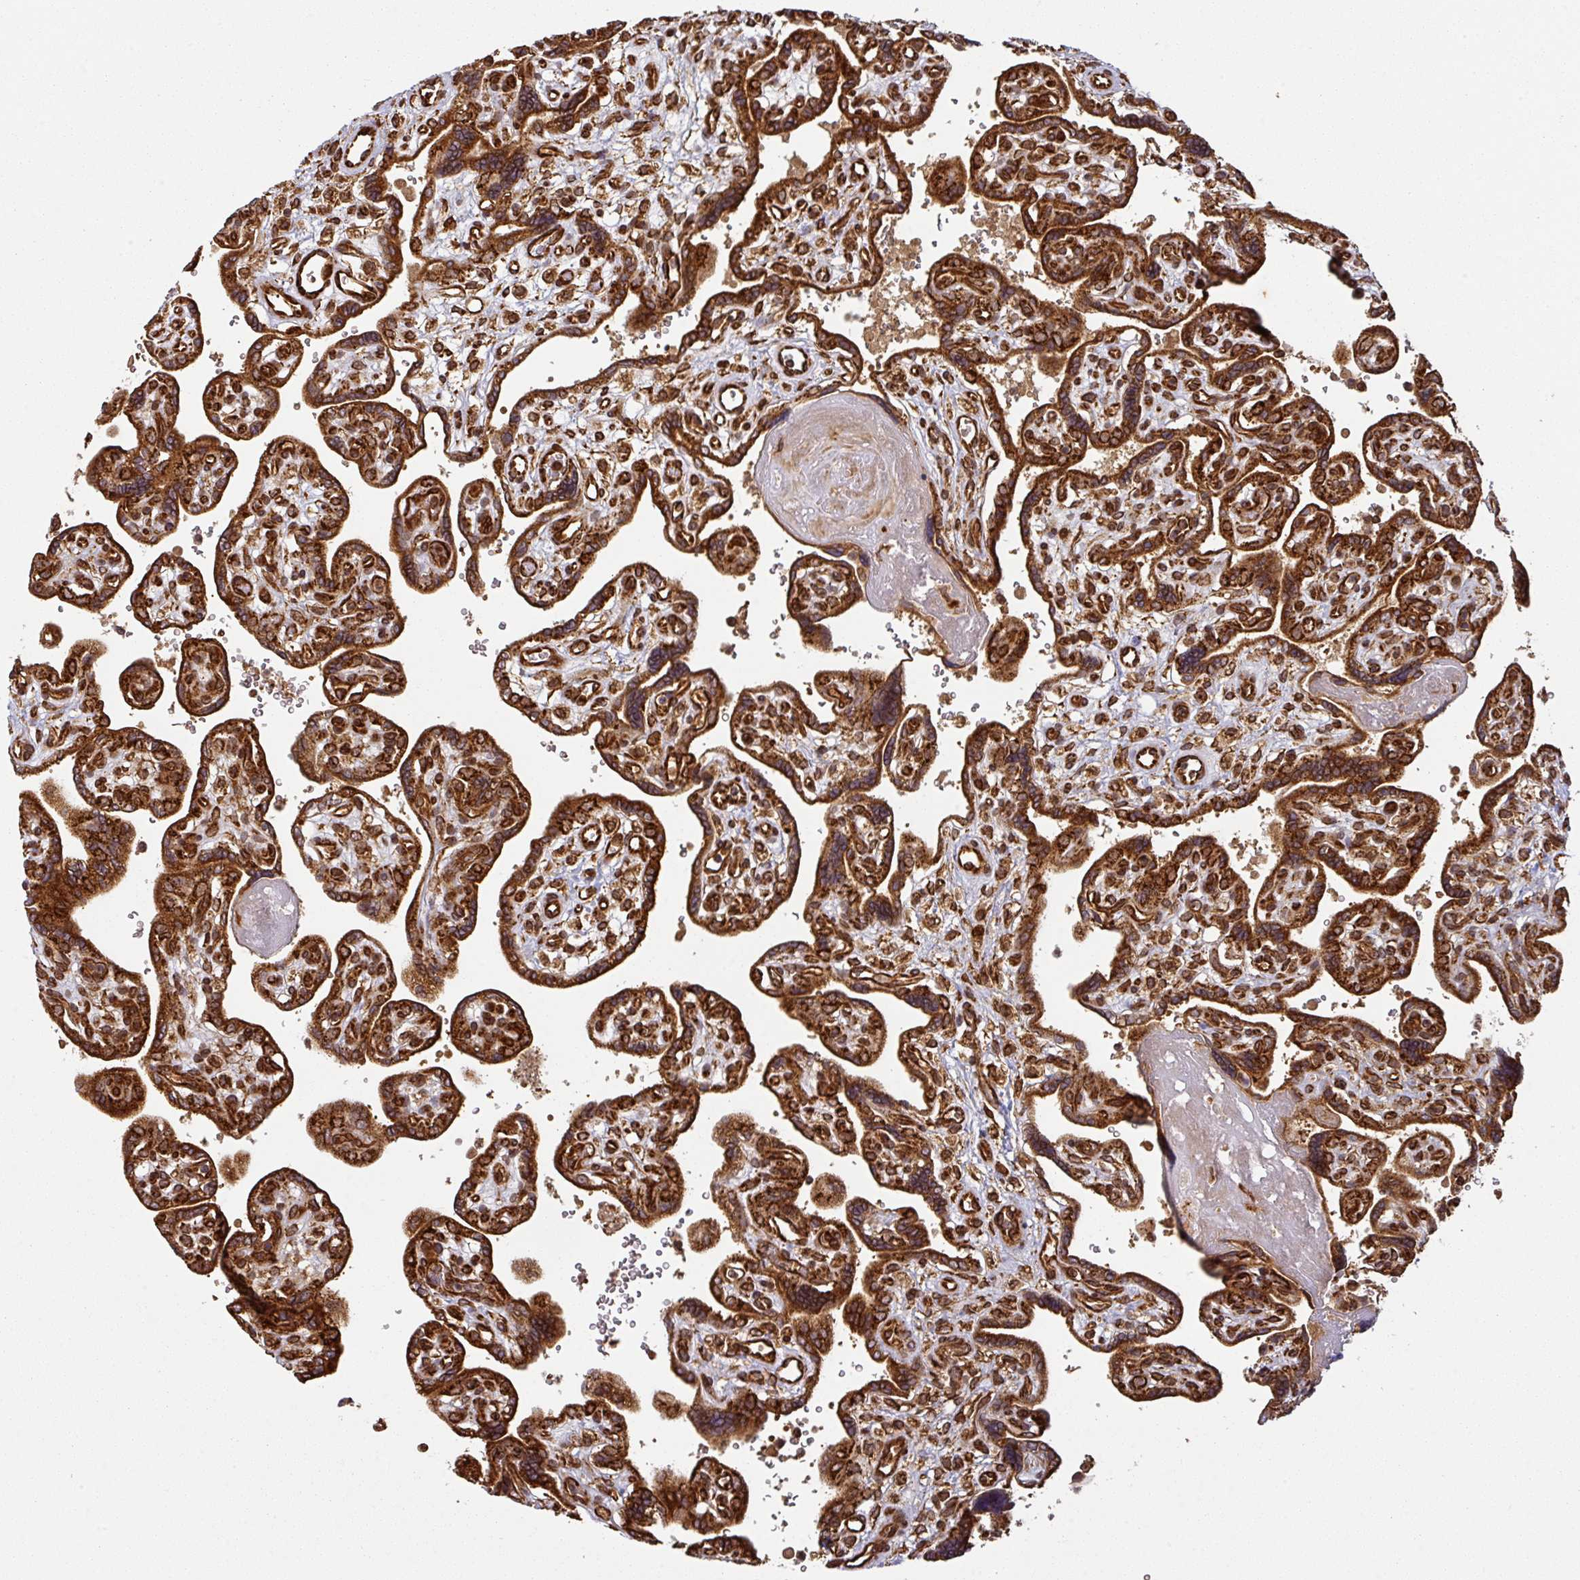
{"staining": {"intensity": "strong", "quantity": ">75%", "location": "cytoplasmic/membranous"}, "tissue": "placenta", "cell_type": "Decidual cells", "image_type": "normal", "snomed": [{"axis": "morphology", "description": "Normal tissue, NOS"}, {"axis": "topography", "description": "Placenta"}], "caption": "Normal placenta exhibits strong cytoplasmic/membranous positivity in about >75% of decidual cells, visualized by immunohistochemistry.", "gene": "TRAP1", "patient": {"sex": "female", "age": 39}}